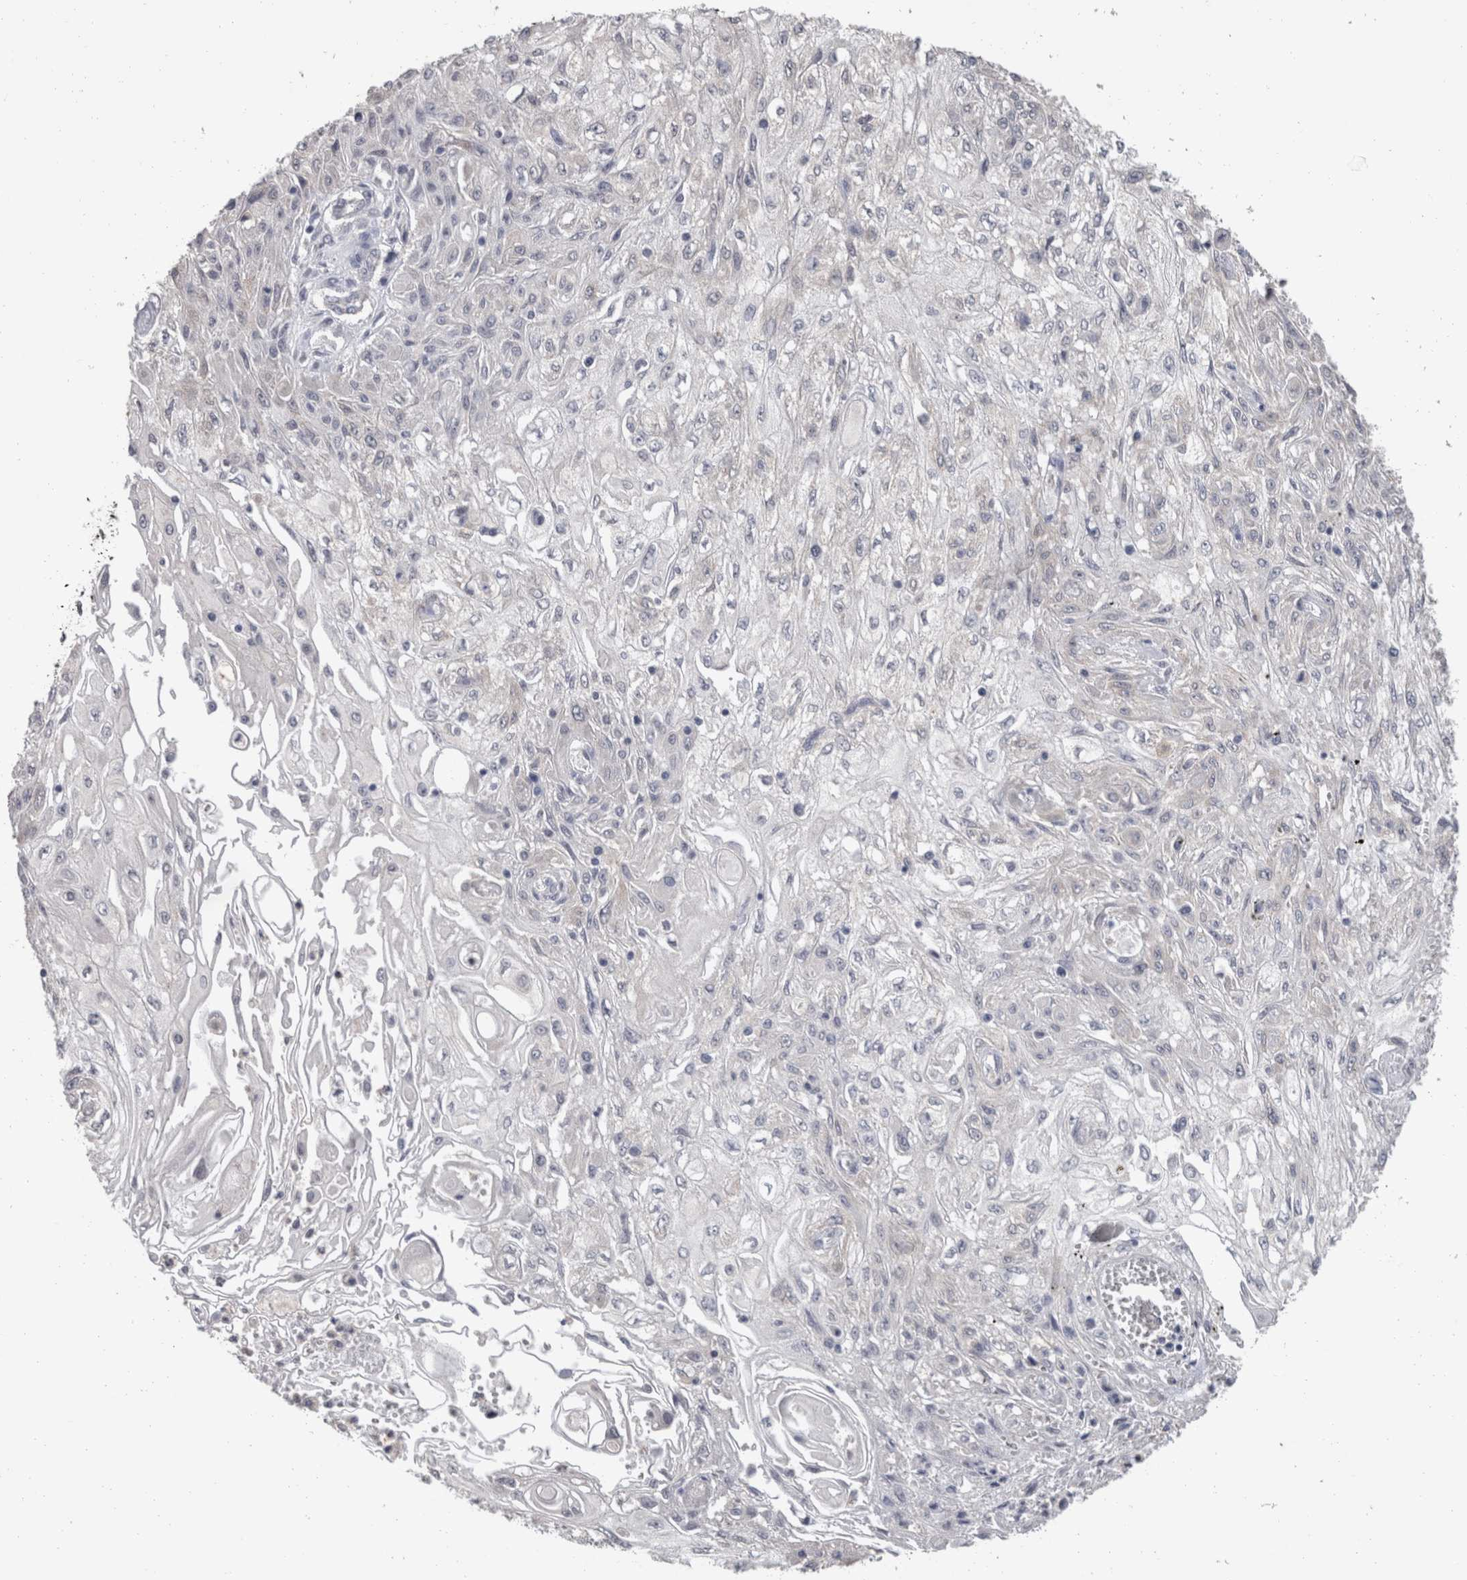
{"staining": {"intensity": "negative", "quantity": "none", "location": "none"}, "tissue": "skin cancer", "cell_type": "Tumor cells", "image_type": "cancer", "snomed": [{"axis": "morphology", "description": "Squamous cell carcinoma, NOS"}, {"axis": "morphology", "description": "Squamous cell carcinoma, metastatic, NOS"}, {"axis": "topography", "description": "Skin"}, {"axis": "topography", "description": "Lymph node"}], "caption": "Immunohistochemistry of skin metastatic squamous cell carcinoma demonstrates no positivity in tumor cells.", "gene": "FHOD3", "patient": {"sex": "male", "age": 75}}